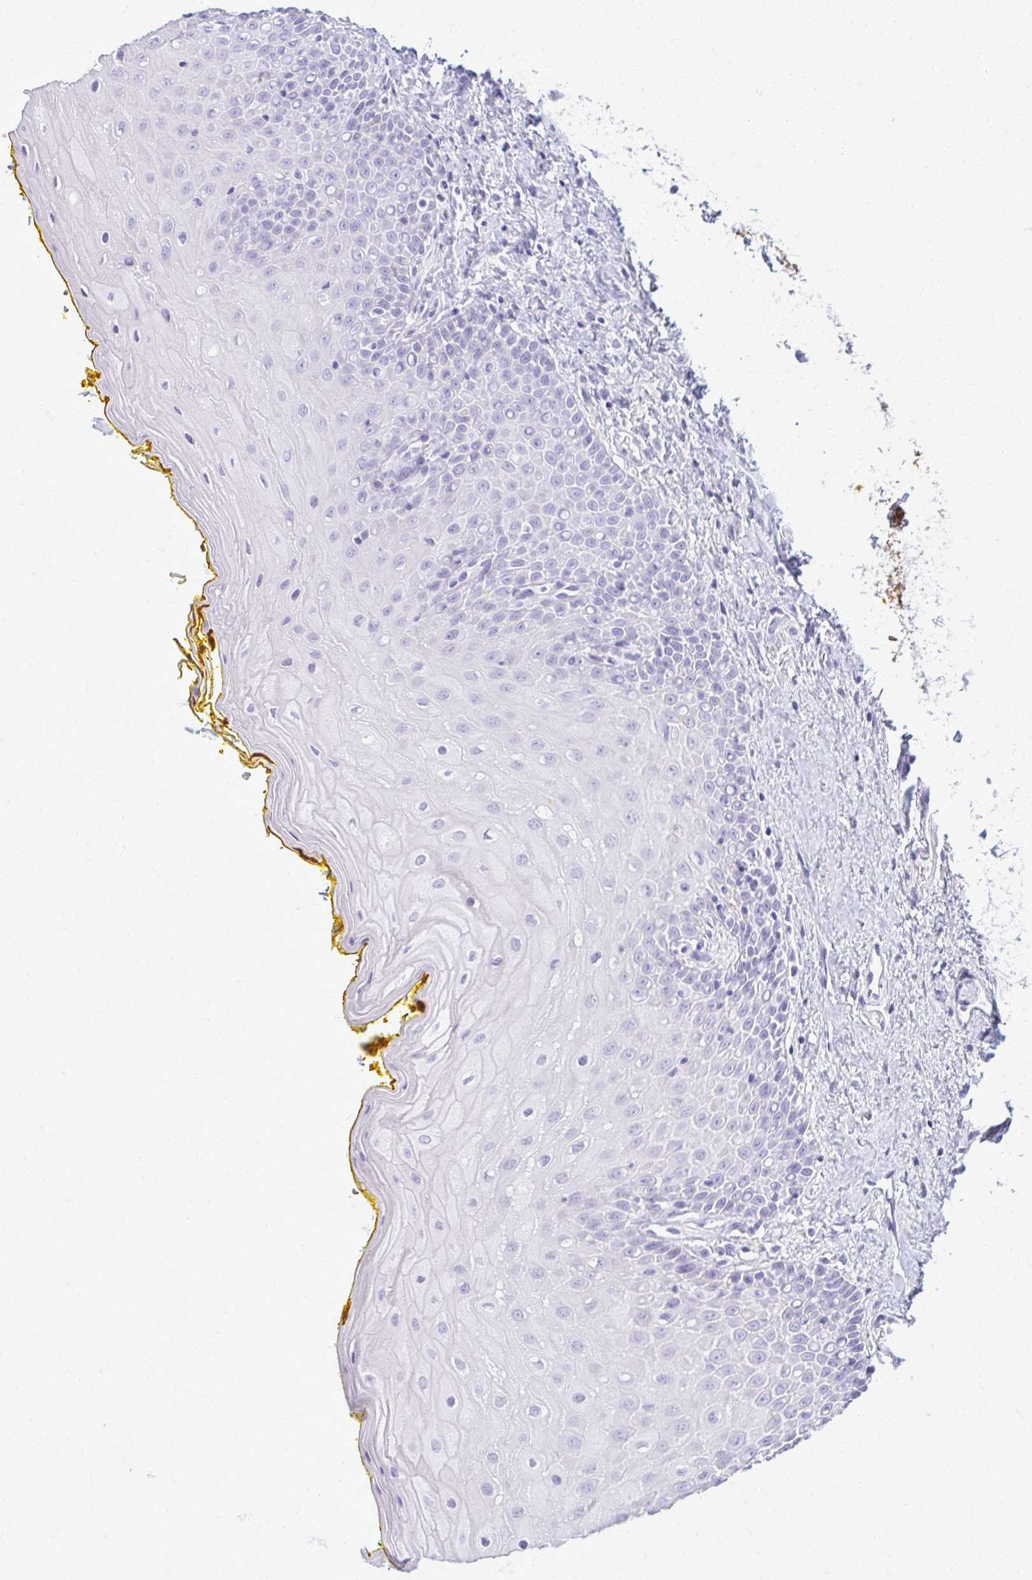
{"staining": {"intensity": "negative", "quantity": "none", "location": "none"}, "tissue": "oral mucosa", "cell_type": "Squamous epithelial cells", "image_type": "normal", "snomed": [{"axis": "morphology", "description": "Normal tissue, NOS"}, {"axis": "morphology", "description": "Squamous cell carcinoma, NOS"}, {"axis": "topography", "description": "Oral tissue"}, {"axis": "topography", "description": "Head-Neck"}], "caption": "Immunohistochemical staining of benign oral mucosa reveals no significant staining in squamous epithelial cells. (Brightfield microscopy of DAB (3,3'-diaminobenzidine) immunohistochemistry at high magnification).", "gene": "ACSM2A", "patient": {"sex": "female", "age": 70}}